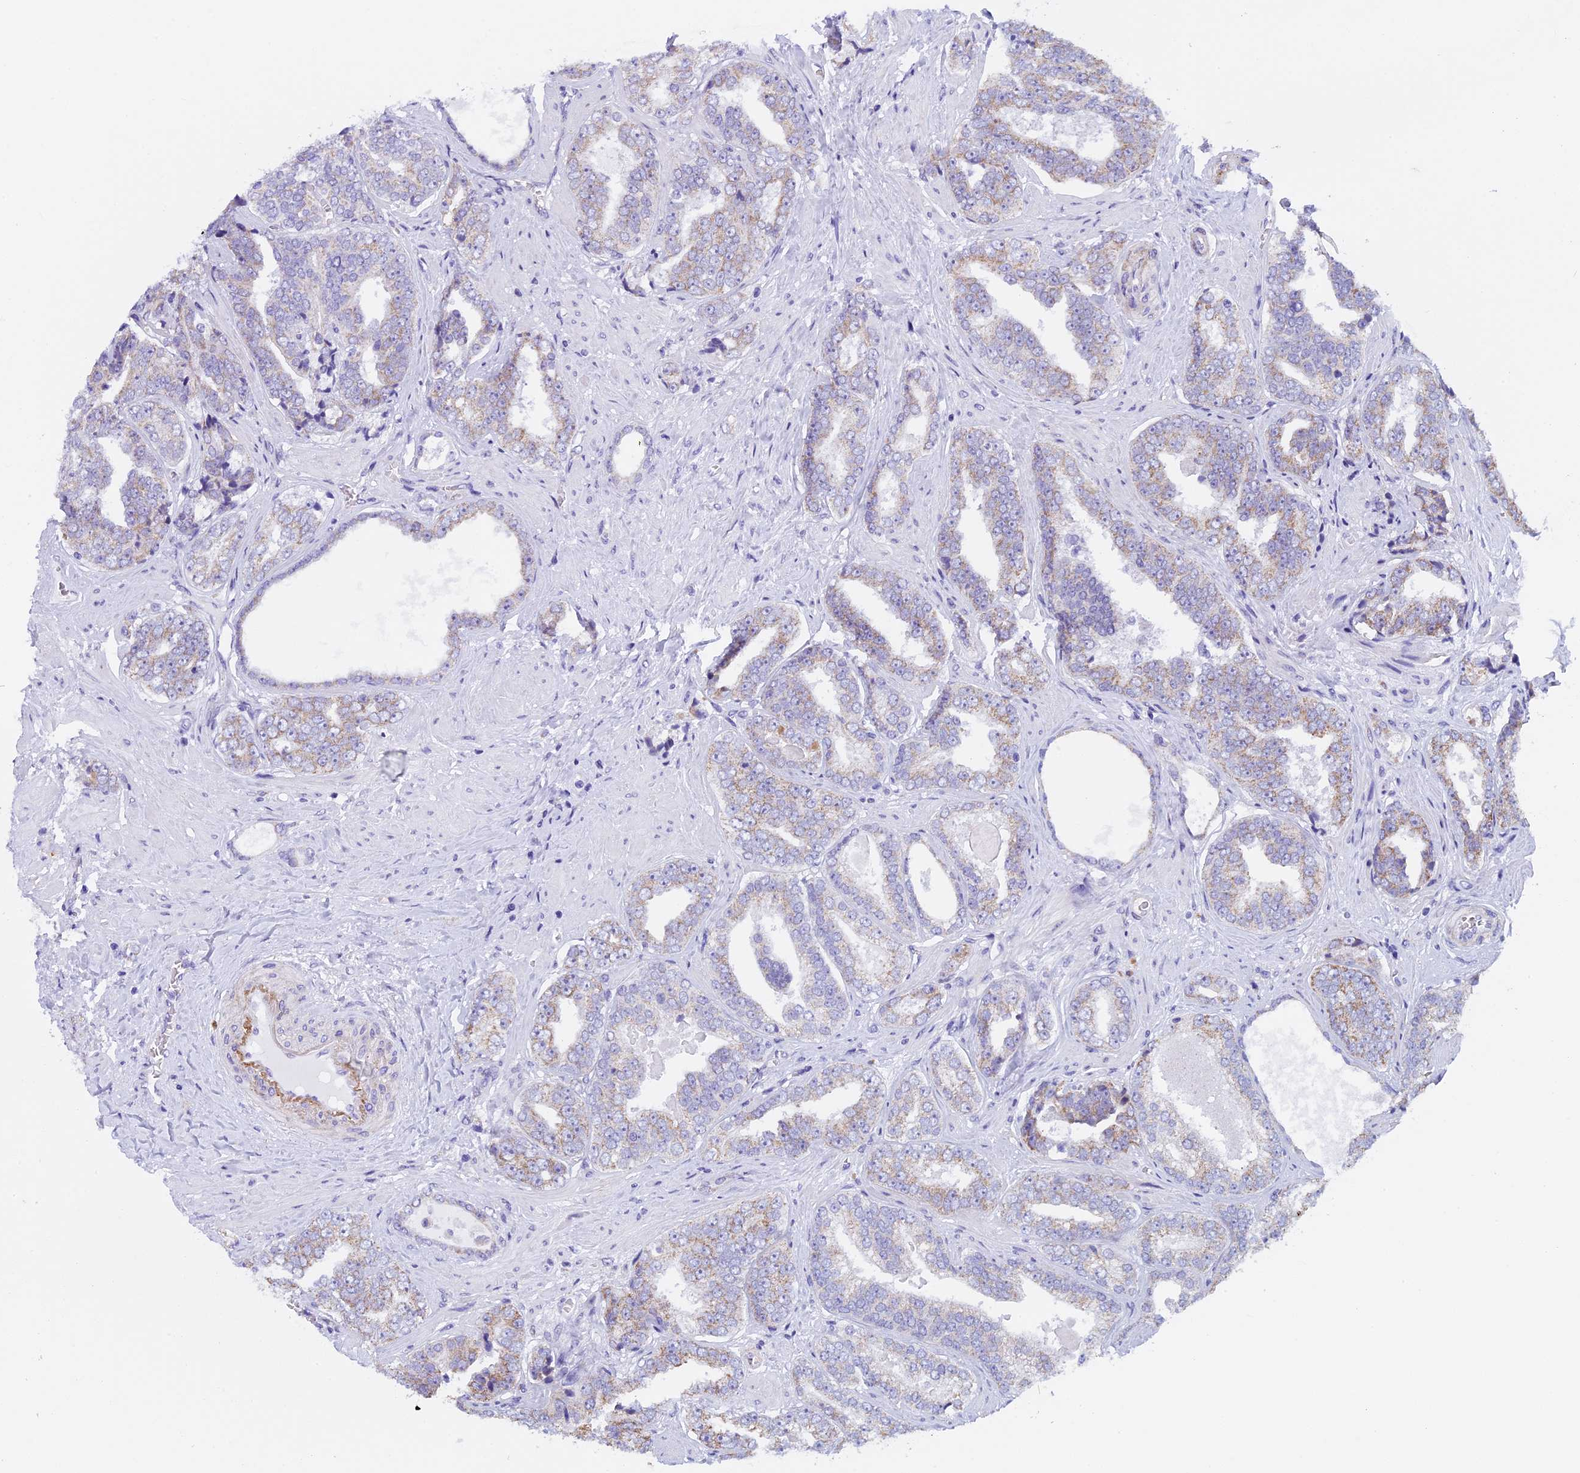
{"staining": {"intensity": "weak", "quantity": "25%-75%", "location": "cytoplasmic/membranous"}, "tissue": "prostate cancer", "cell_type": "Tumor cells", "image_type": "cancer", "snomed": [{"axis": "morphology", "description": "Adenocarcinoma, High grade"}, {"axis": "topography", "description": "Prostate"}], "caption": "Immunohistochemical staining of prostate cancer (high-grade adenocarcinoma) reveals low levels of weak cytoplasmic/membranous protein staining in about 25%-75% of tumor cells. The staining is performed using DAB brown chromogen to label protein expression. The nuclei are counter-stained blue using hematoxylin.", "gene": "ZNF317", "patient": {"sex": "male", "age": 67}}